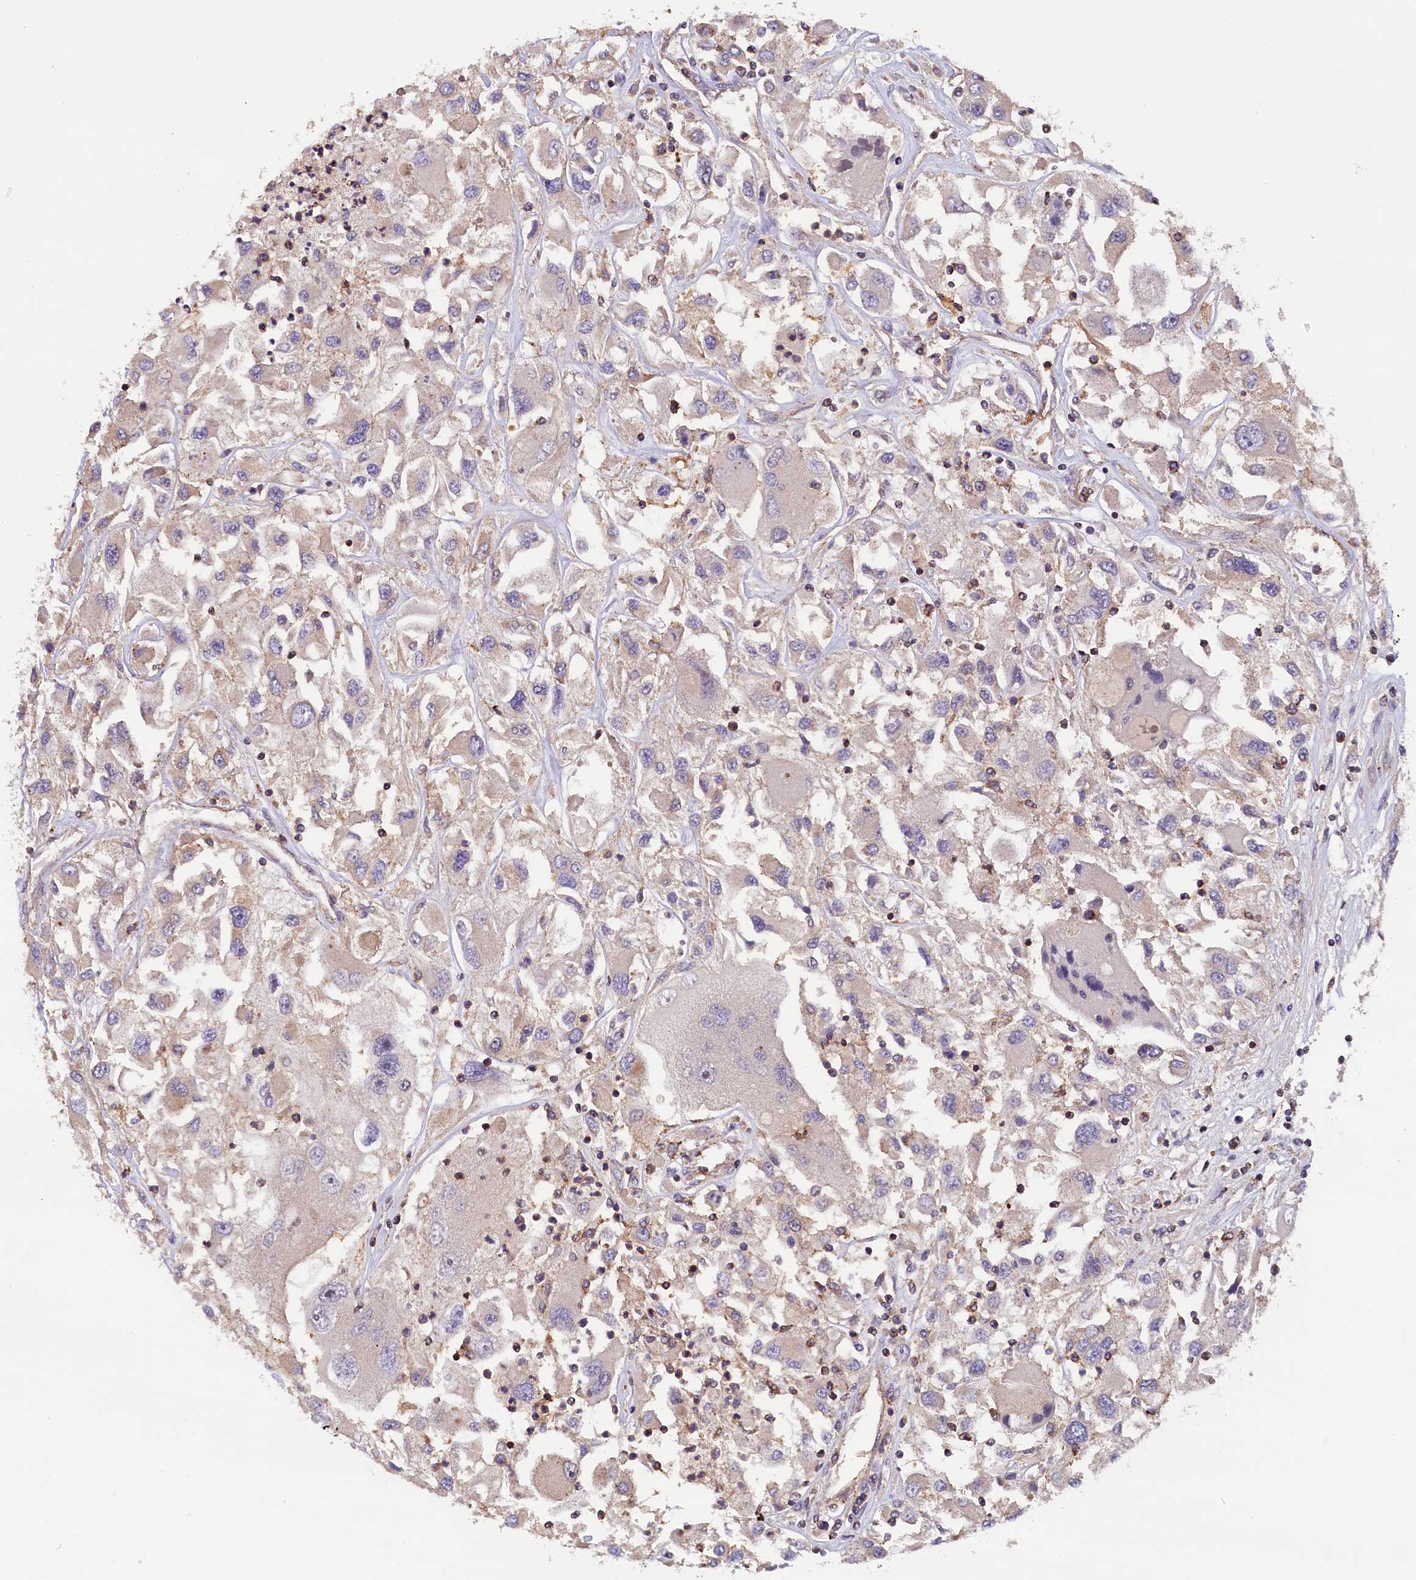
{"staining": {"intensity": "weak", "quantity": "<25%", "location": "cytoplasmic/membranous"}, "tissue": "renal cancer", "cell_type": "Tumor cells", "image_type": "cancer", "snomed": [{"axis": "morphology", "description": "Adenocarcinoma, NOS"}, {"axis": "topography", "description": "Kidney"}], "caption": "This photomicrograph is of renal adenocarcinoma stained with immunohistochemistry to label a protein in brown with the nuclei are counter-stained blue. There is no positivity in tumor cells.", "gene": "IST1", "patient": {"sex": "female", "age": 52}}